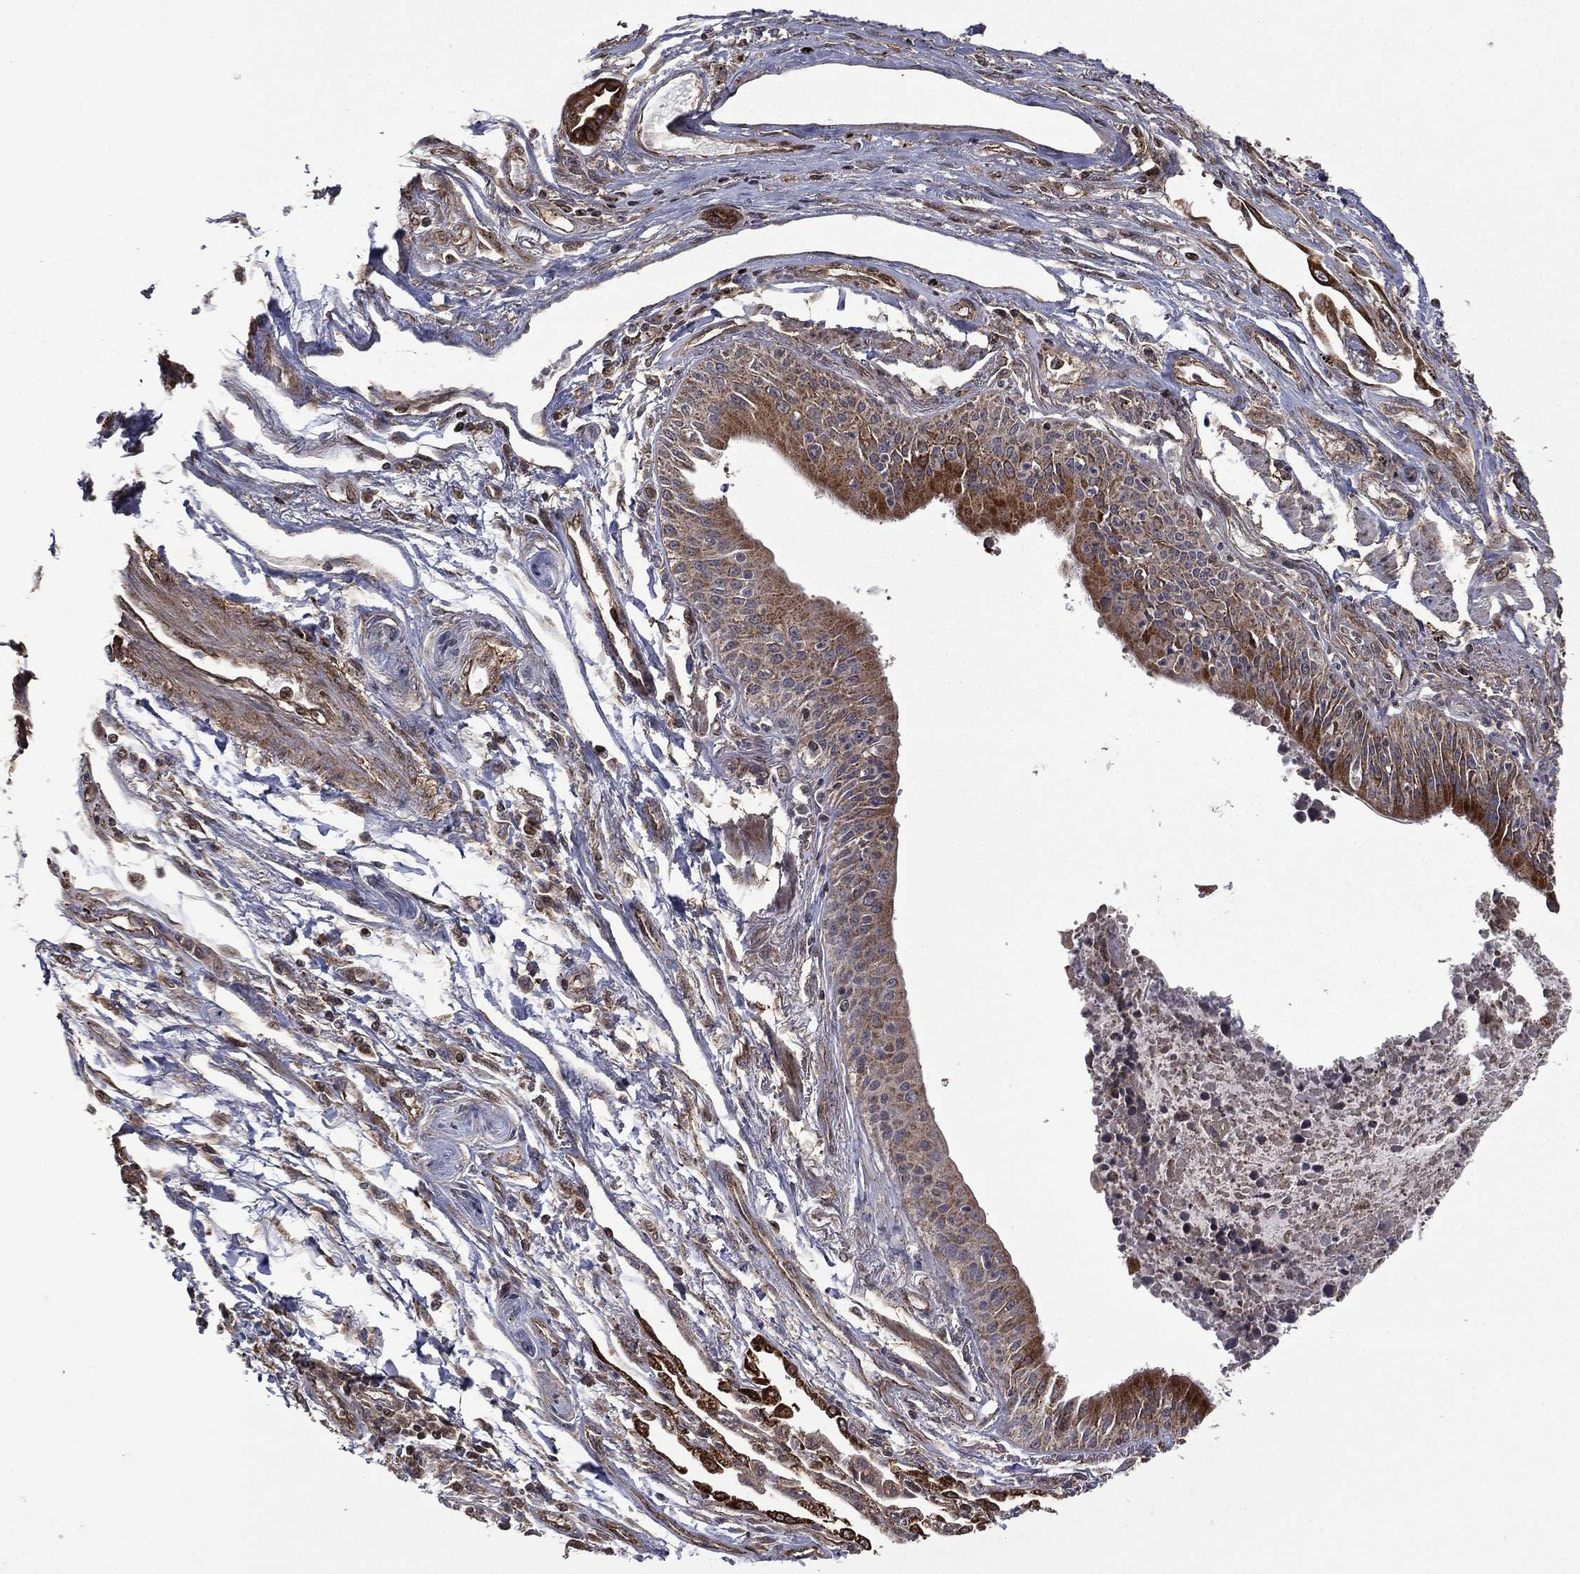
{"staining": {"intensity": "strong", "quantity": "<25%", "location": "cytoplasmic/membranous"}, "tissue": "lung cancer", "cell_type": "Tumor cells", "image_type": "cancer", "snomed": [{"axis": "morphology", "description": "Squamous cell carcinoma, NOS"}, {"axis": "topography", "description": "Lung"}], "caption": "IHC micrograph of human lung squamous cell carcinoma stained for a protein (brown), which demonstrates medium levels of strong cytoplasmic/membranous staining in about <25% of tumor cells.", "gene": "GIMAP6", "patient": {"sex": "male", "age": 73}}